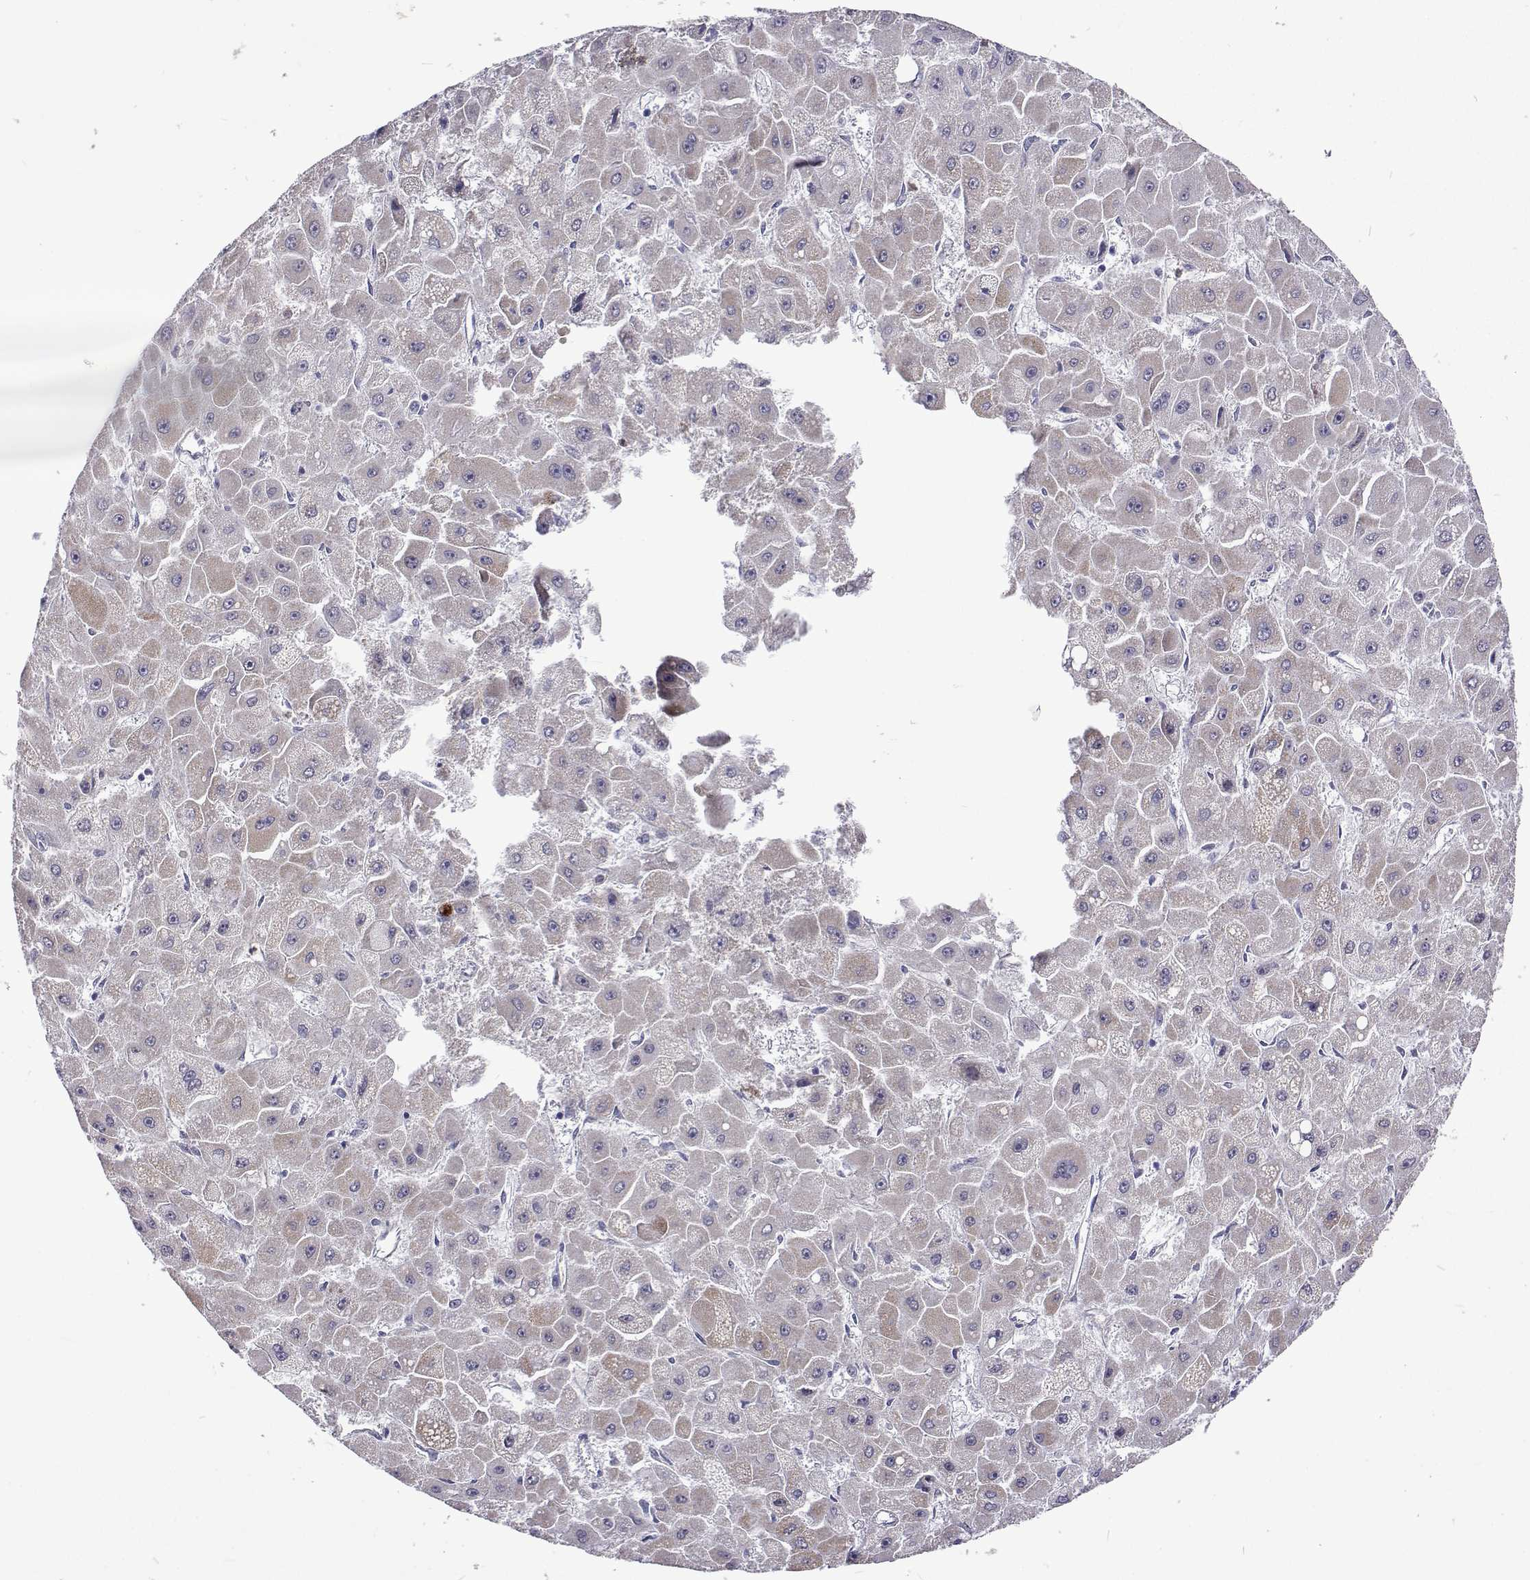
{"staining": {"intensity": "weak", "quantity": "<25%", "location": "cytoplasmic/membranous"}, "tissue": "liver cancer", "cell_type": "Tumor cells", "image_type": "cancer", "snomed": [{"axis": "morphology", "description": "Carcinoma, Hepatocellular, NOS"}, {"axis": "topography", "description": "Liver"}], "caption": "Immunohistochemistry (IHC) histopathology image of human liver cancer (hepatocellular carcinoma) stained for a protein (brown), which shows no staining in tumor cells. Brightfield microscopy of IHC stained with DAB (3,3'-diaminobenzidine) (brown) and hematoxylin (blue), captured at high magnification.", "gene": "DHTKD1", "patient": {"sex": "female", "age": 25}}